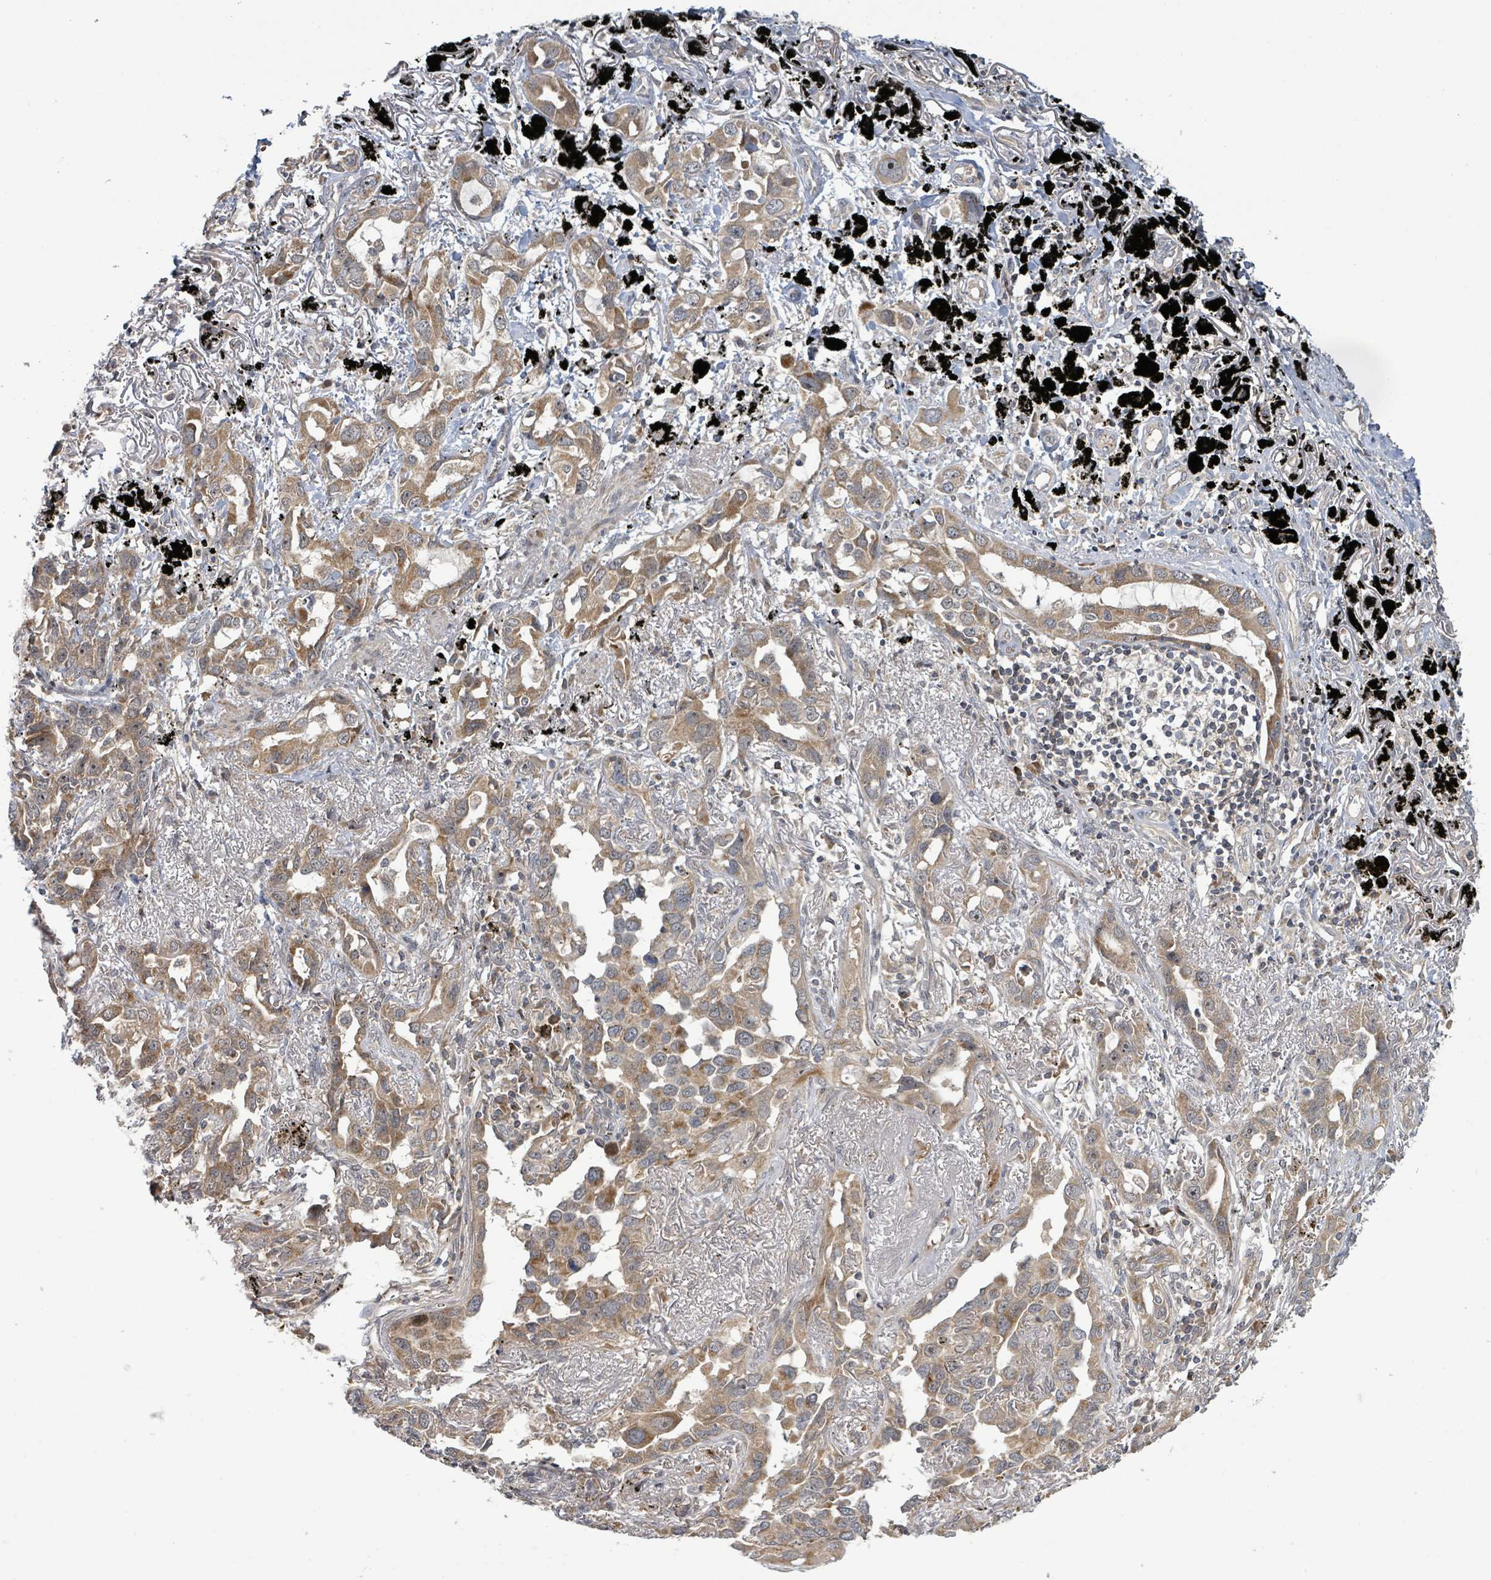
{"staining": {"intensity": "moderate", "quantity": ">75%", "location": "cytoplasmic/membranous"}, "tissue": "lung cancer", "cell_type": "Tumor cells", "image_type": "cancer", "snomed": [{"axis": "morphology", "description": "Adenocarcinoma, NOS"}, {"axis": "topography", "description": "Lung"}], "caption": "The immunohistochemical stain labels moderate cytoplasmic/membranous positivity in tumor cells of lung cancer tissue. (DAB (3,3'-diaminobenzidine) IHC with brightfield microscopy, high magnification).", "gene": "ITGA11", "patient": {"sex": "male", "age": 67}}